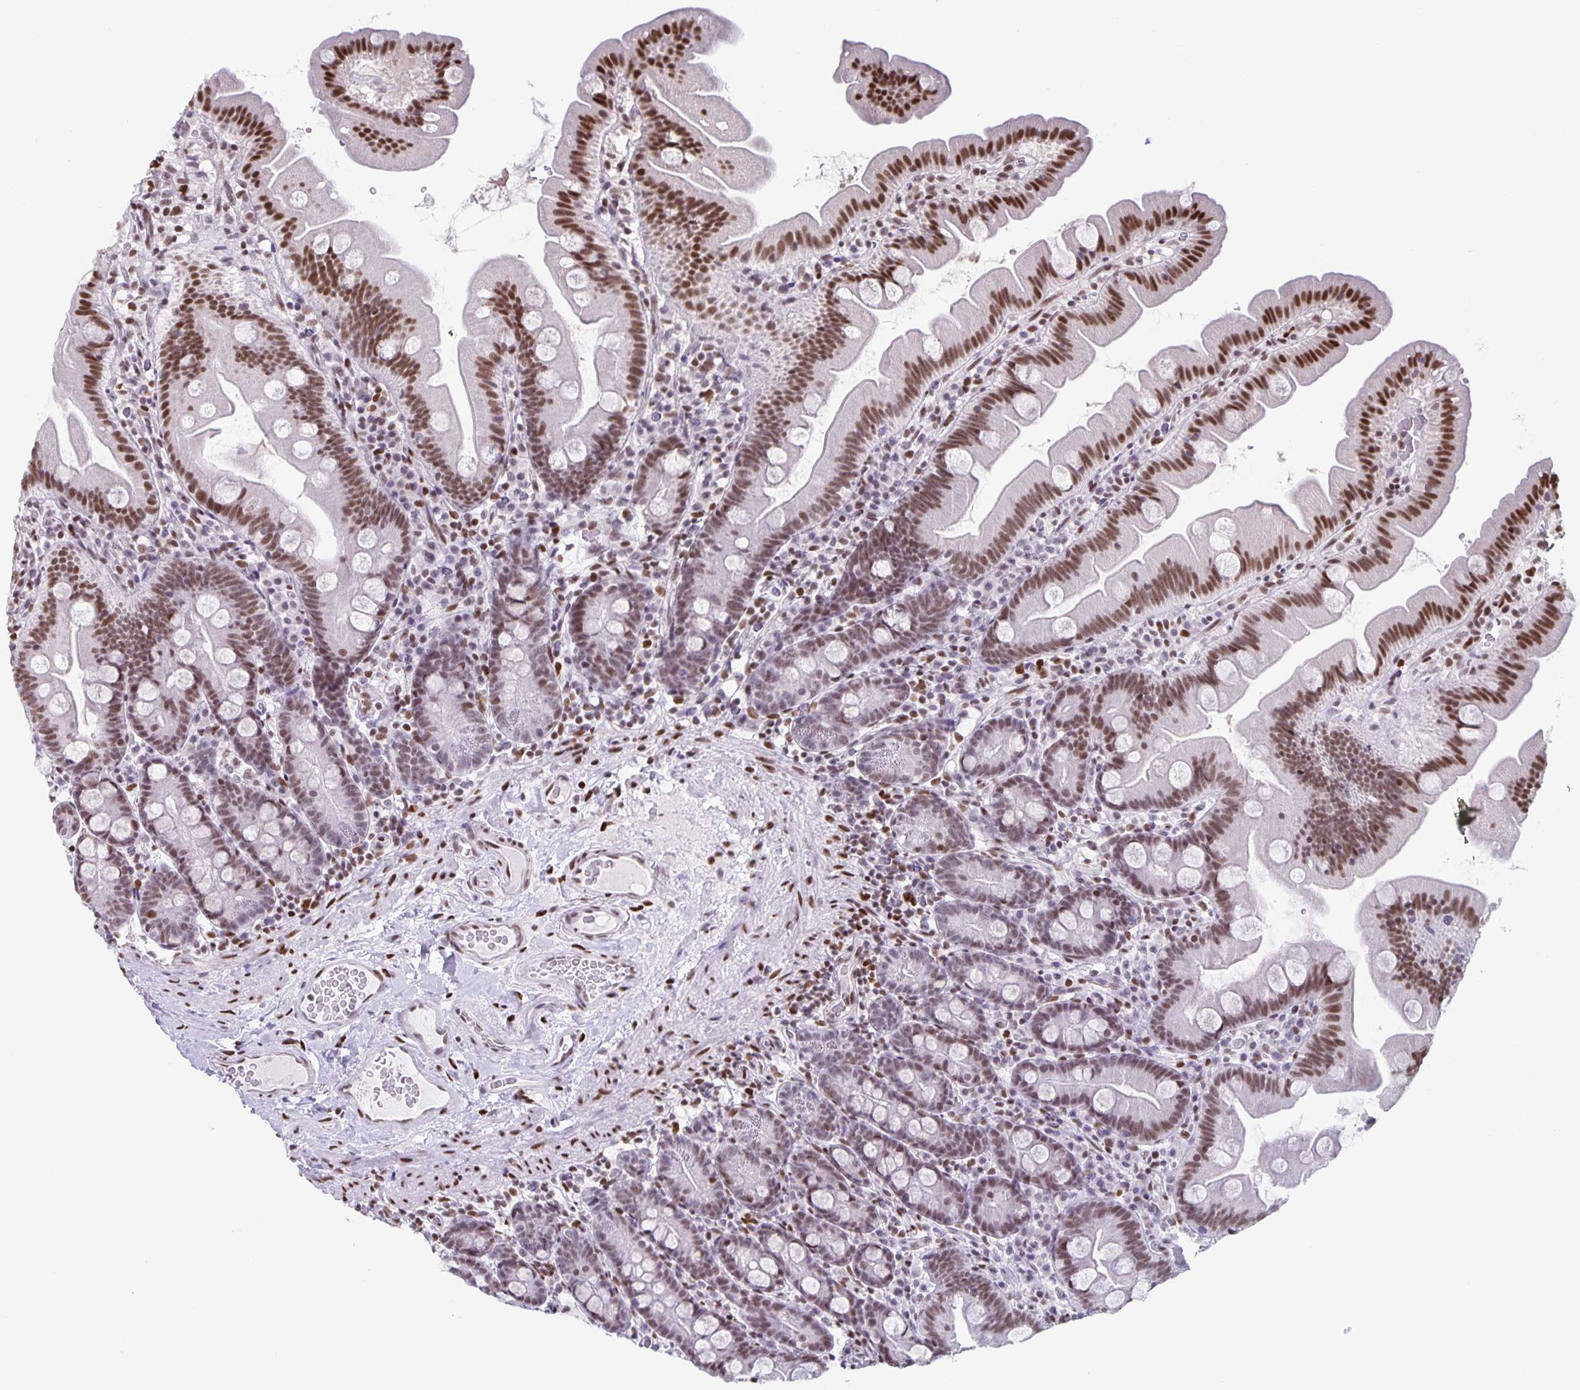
{"staining": {"intensity": "strong", "quantity": ">75%", "location": "nuclear"}, "tissue": "small intestine", "cell_type": "Glandular cells", "image_type": "normal", "snomed": [{"axis": "morphology", "description": "Normal tissue, NOS"}, {"axis": "topography", "description": "Small intestine"}], "caption": "Immunohistochemistry staining of benign small intestine, which exhibits high levels of strong nuclear positivity in approximately >75% of glandular cells indicating strong nuclear protein expression. The staining was performed using DAB (brown) for protein detection and nuclei were counterstained in hematoxylin (blue).", "gene": "JUND", "patient": {"sex": "female", "age": 68}}